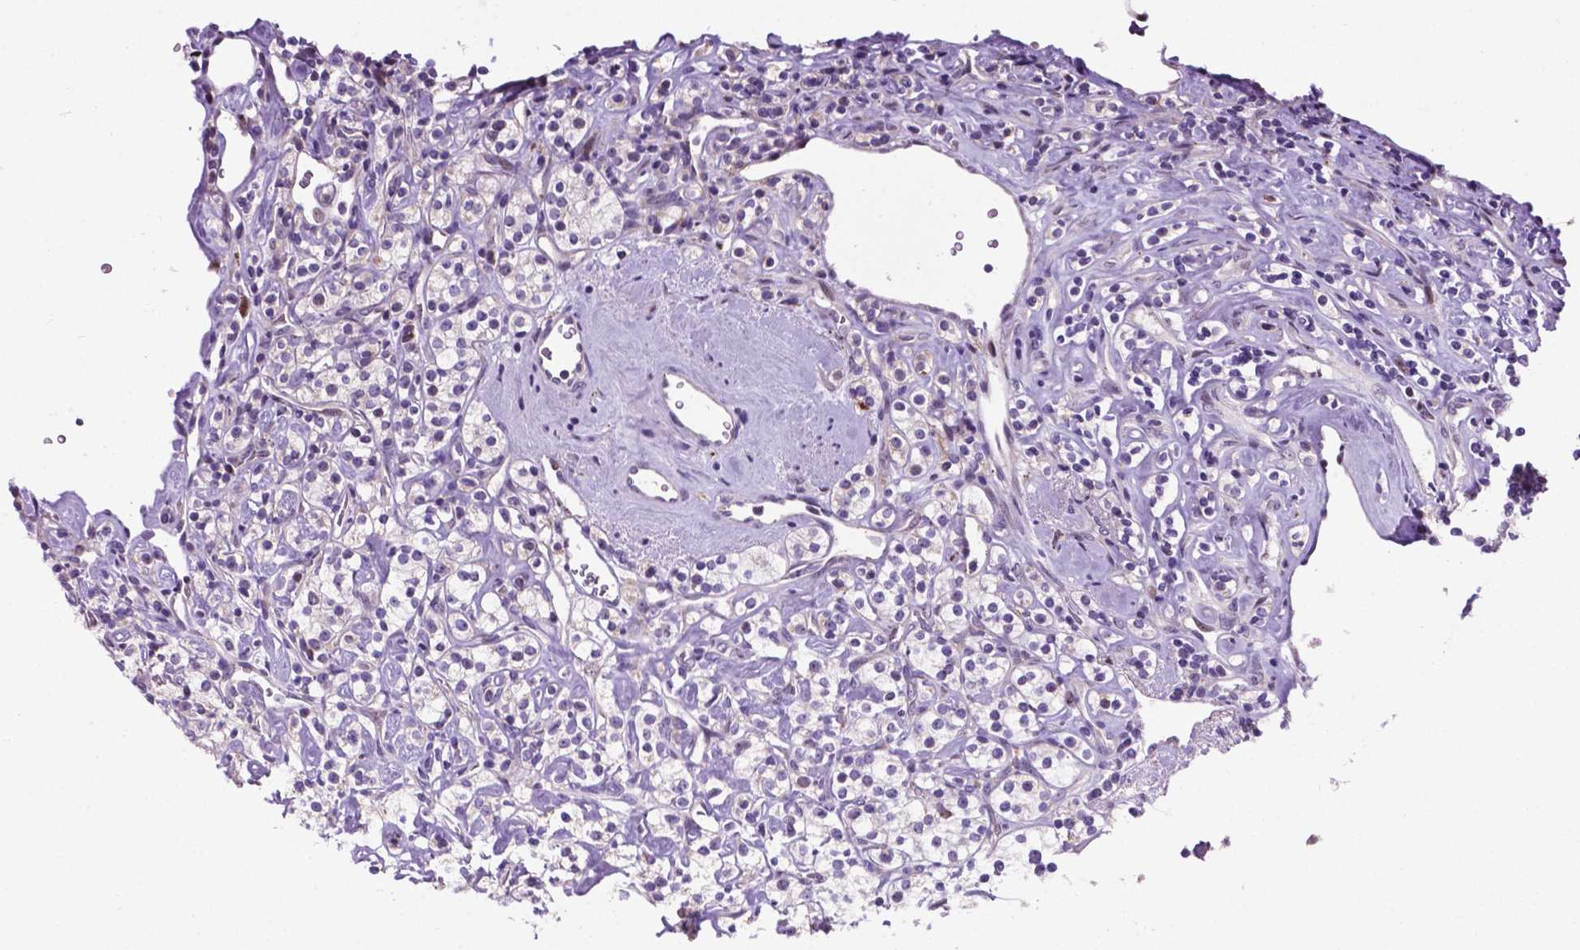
{"staining": {"intensity": "moderate", "quantity": "<25%", "location": "cytoplasmic/membranous"}, "tissue": "renal cancer", "cell_type": "Tumor cells", "image_type": "cancer", "snomed": [{"axis": "morphology", "description": "Adenocarcinoma, NOS"}, {"axis": "topography", "description": "Kidney"}], "caption": "Renal cancer stained for a protein shows moderate cytoplasmic/membranous positivity in tumor cells. (Brightfield microscopy of DAB IHC at high magnification).", "gene": "SMAD3", "patient": {"sex": "male", "age": 77}}